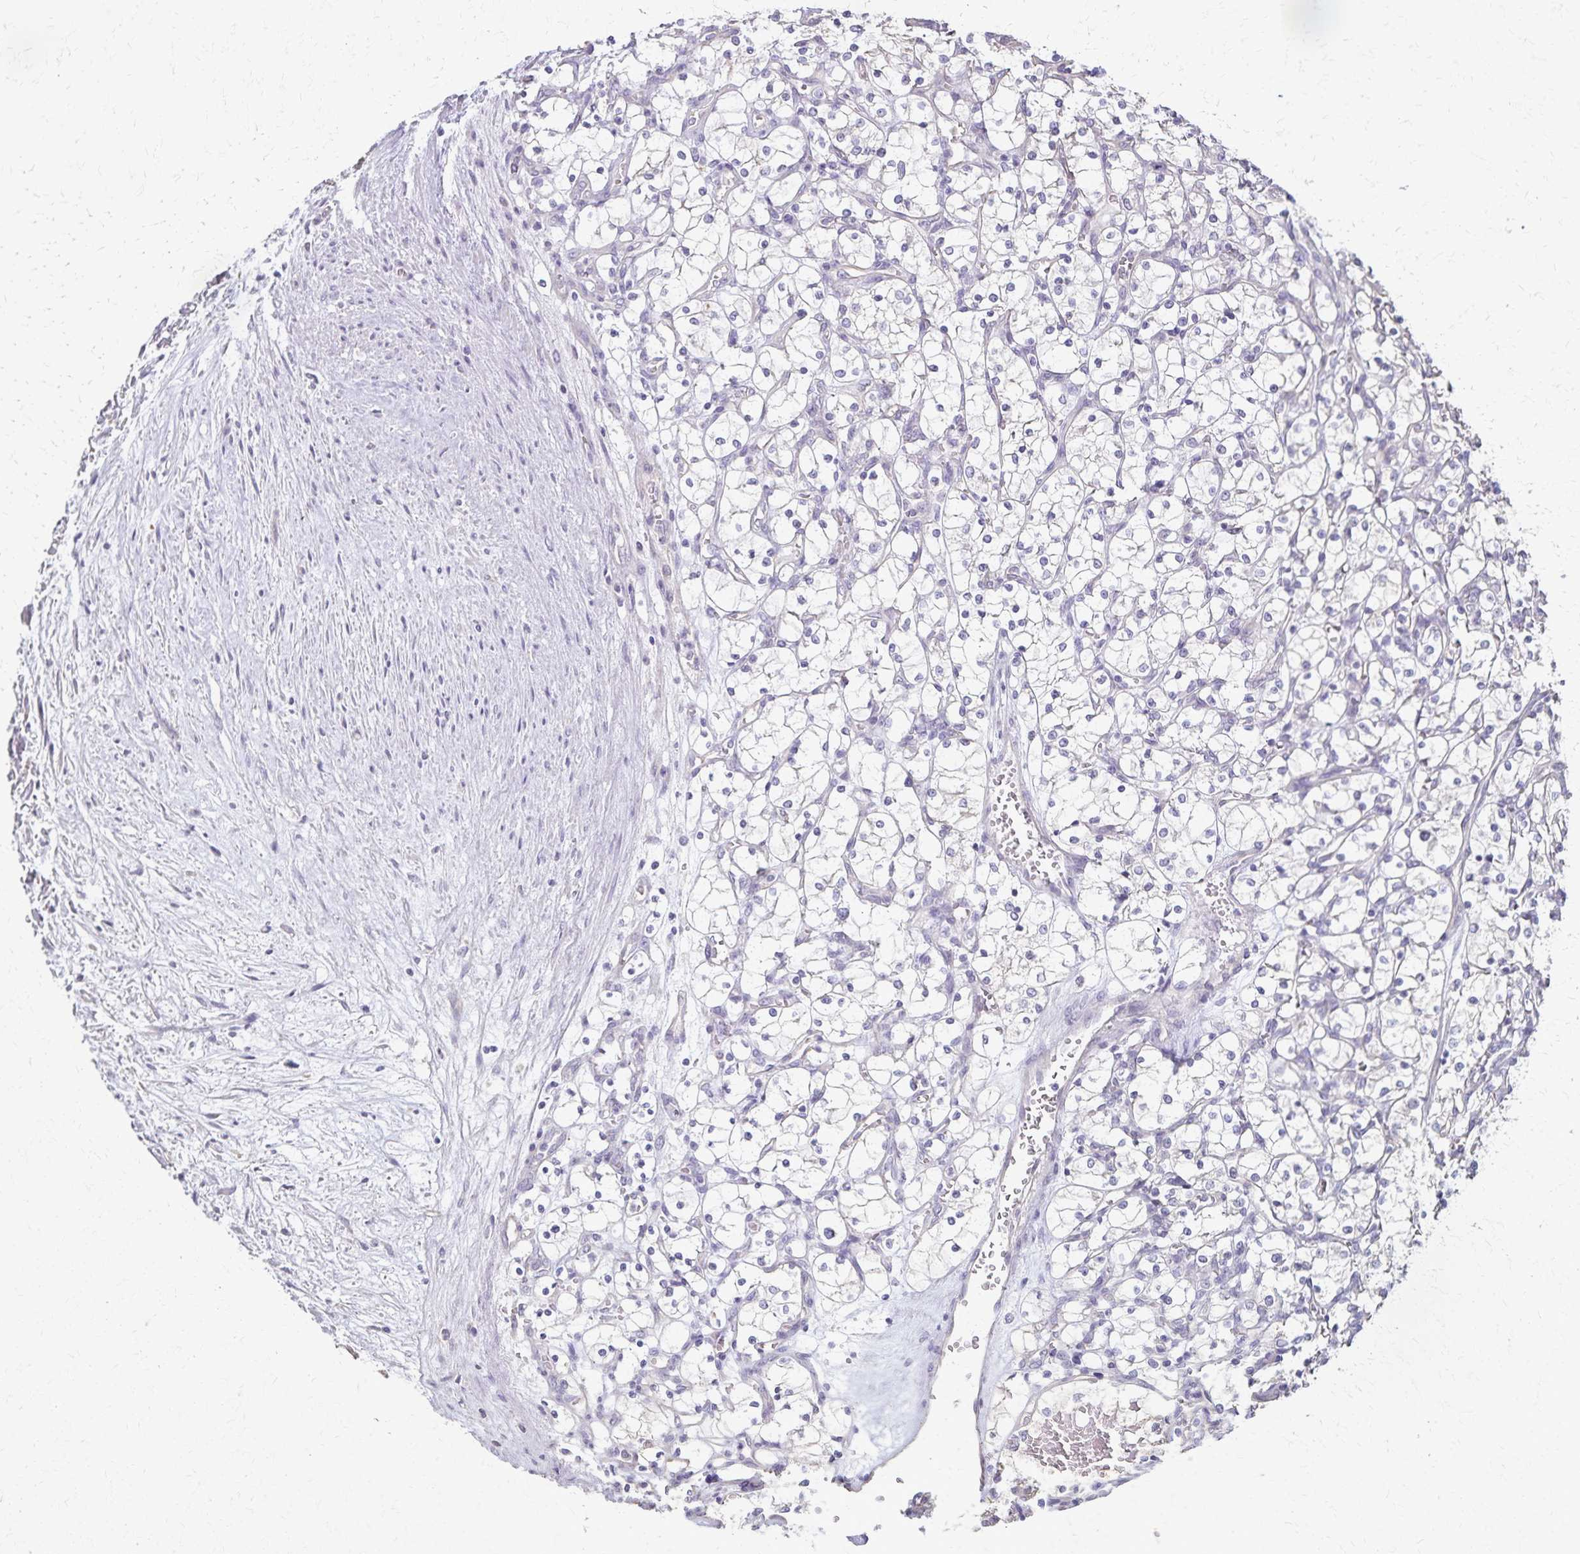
{"staining": {"intensity": "negative", "quantity": "none", "location": "none"}, "tissue": "renal cancer", "cell_type": "Tumor cells", "image_type": "cancer", "snomed": [{"axis": "morphology", "description": "Adenocarcinoma, NOS"}, {"axis": "topography", "description": "Kidney"}], "caption": "There is no significant positivity in tumor cells of renal cancer (adenocarcinoma).", "gene": "KISS1", "patient": {"sex": "female", "age": 69}}